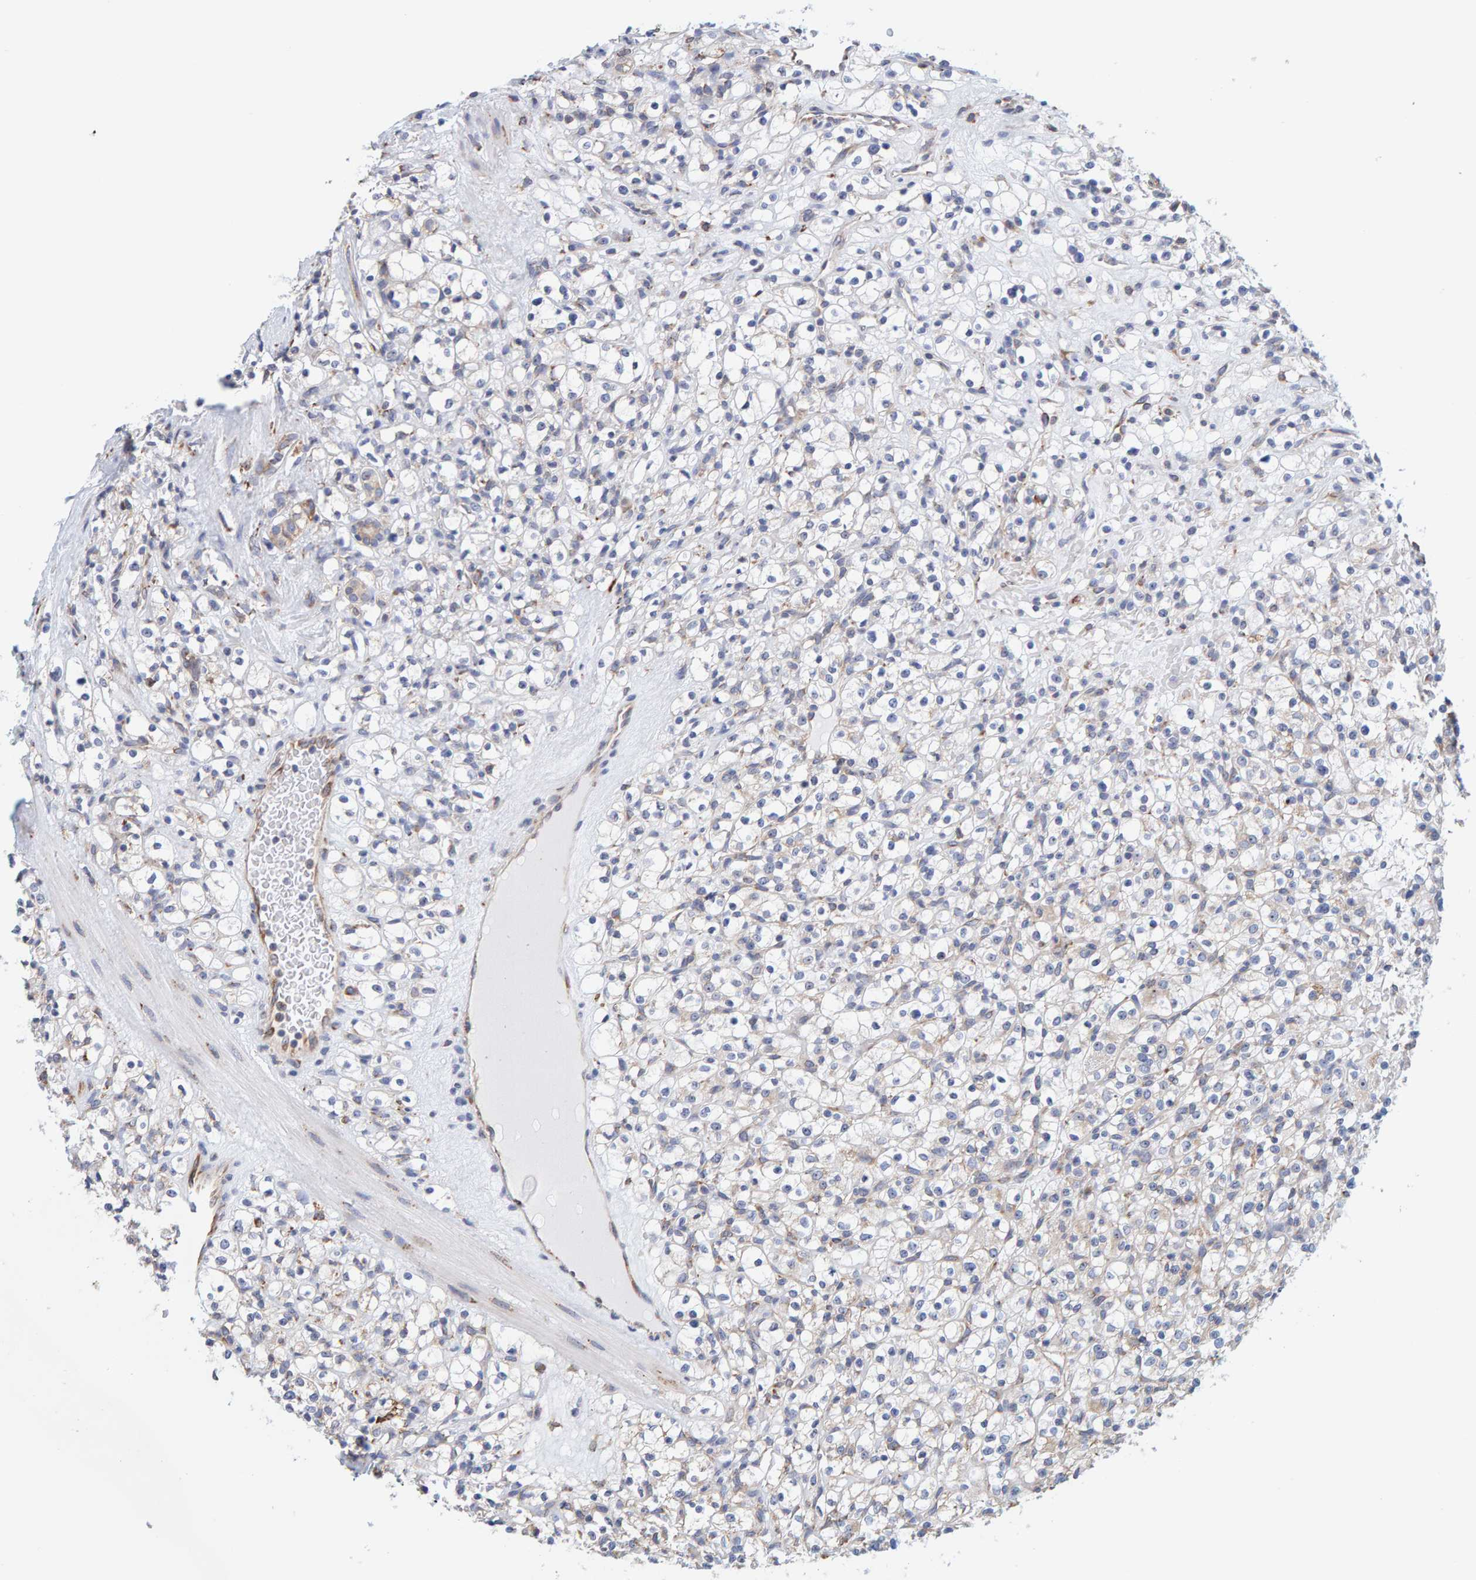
{"staining": {"intensity": "negative", "quantity": "none", "location": "none"}, "tissue": "renal cancer", "cell_type": "Tumor cells", "image_type": "cancer", "snomed": [{"axis": "morphology", "description": "Normal tissue, NOS"}, {"axis": "morphology", "description": "Adenocarcinoma, NOS"}, {"axis": "topography", "description": "Kidney"}], "caption": "DAB immunohistochemical staining of renal cancer (adenocarcinoma) demonstrates no significant positivity in tumor cells.", "gene": "SGPL1", "patient": {"sex": "female", "age": 72}}